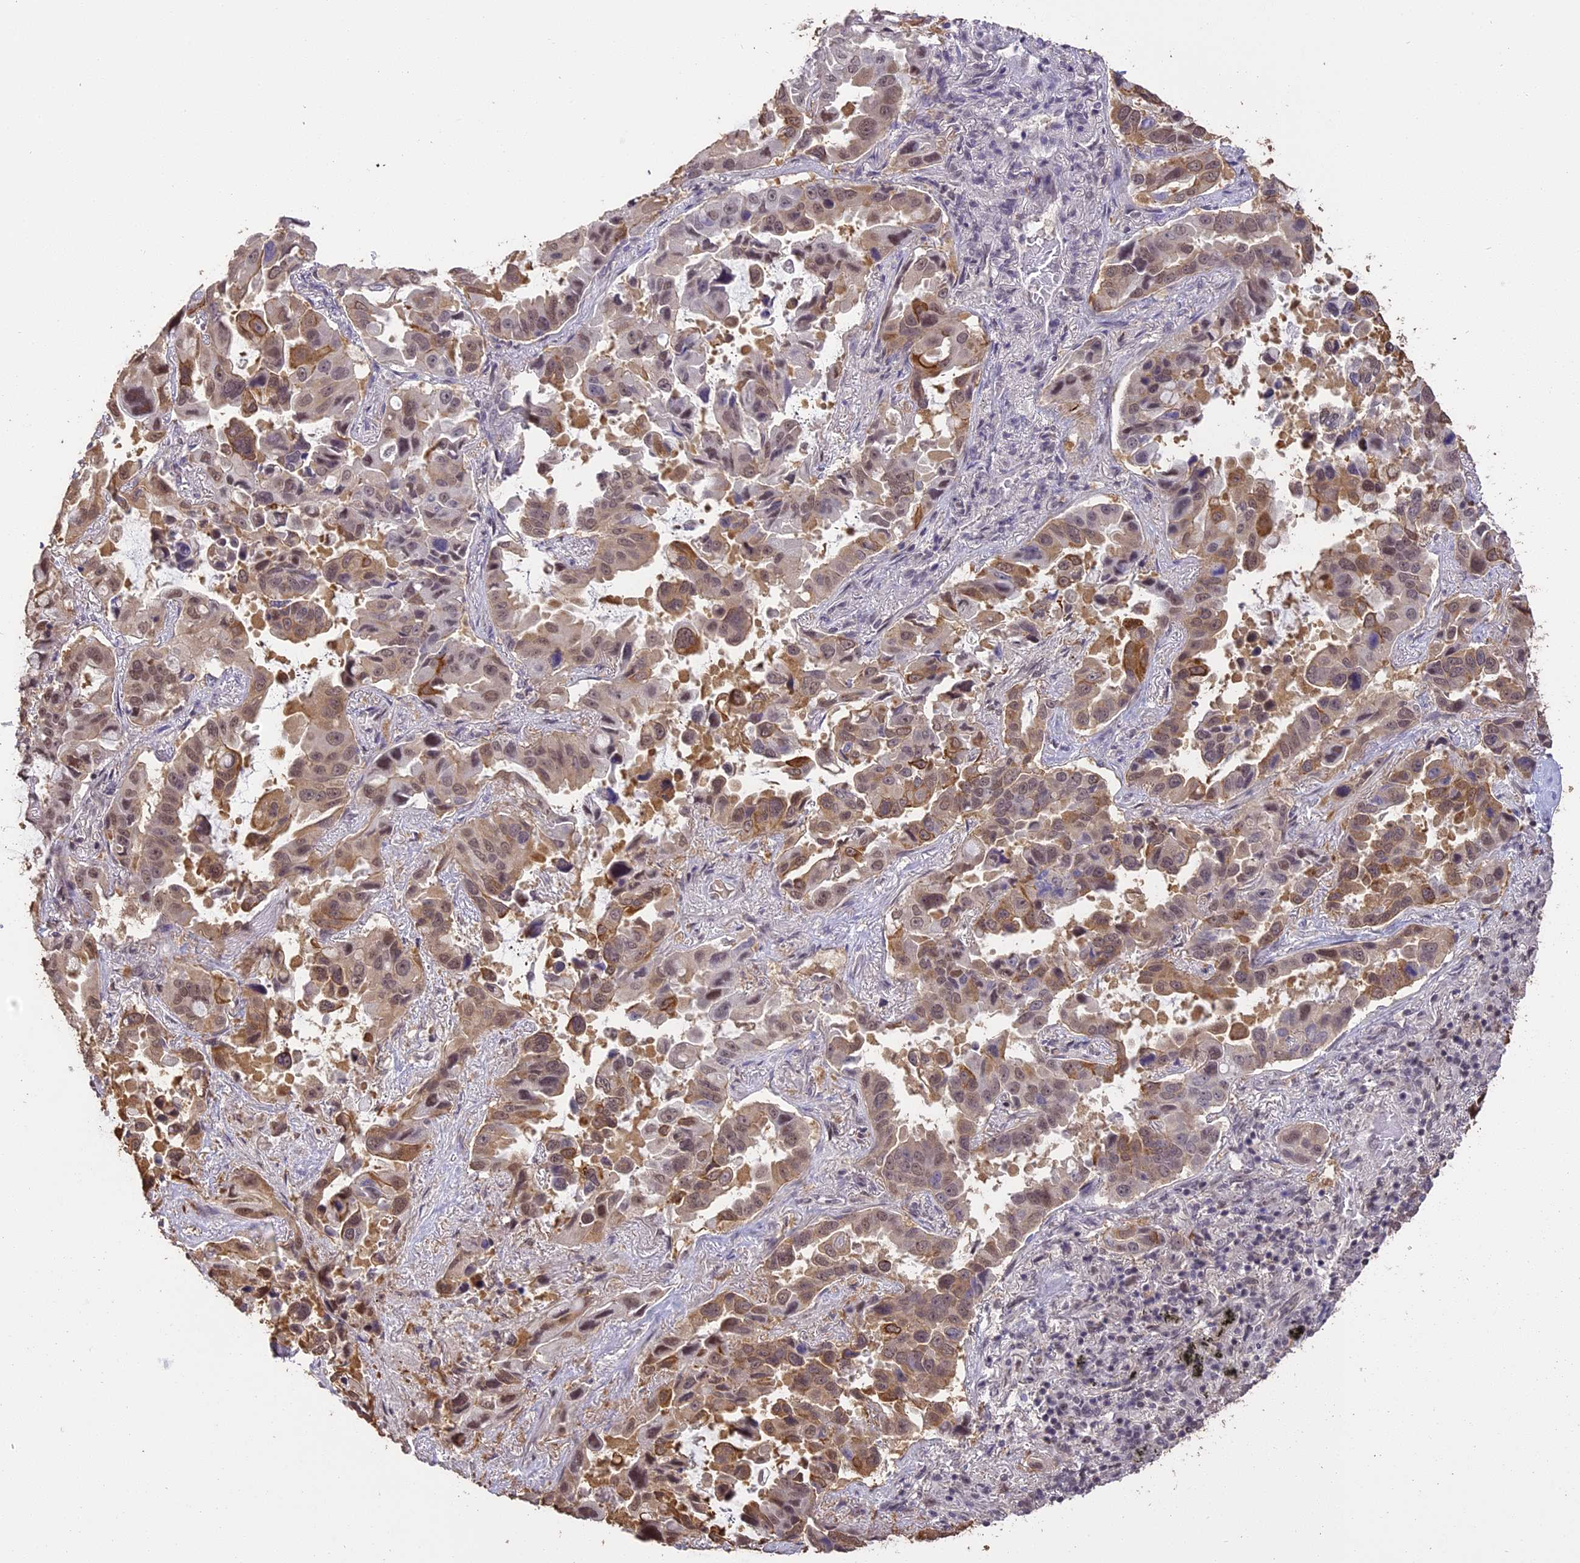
{"staining": {"intensity": "moderate", "quantity": ">75%", "location": "cytoplasmic/membranous,nuclear"}, "tissue": "lung cancer", "cell_type": "Tumor cells", "image_type": "cancer", "snomed": [{"axis": "morphology", "description": "Adenocarcinoma, NOS"}, {"axis": "topography", "description": "Lung"}], "caption": "Moderate cytoplasmic/membranous and nuclear positivity for a protein is appreciated in about >75% of tumor cells of lung cancer (adenocarcinoma) using immunohistochemistry (IHC).", "gene": "TIGD7", "patient": {"sex": "male", "age": 64}}